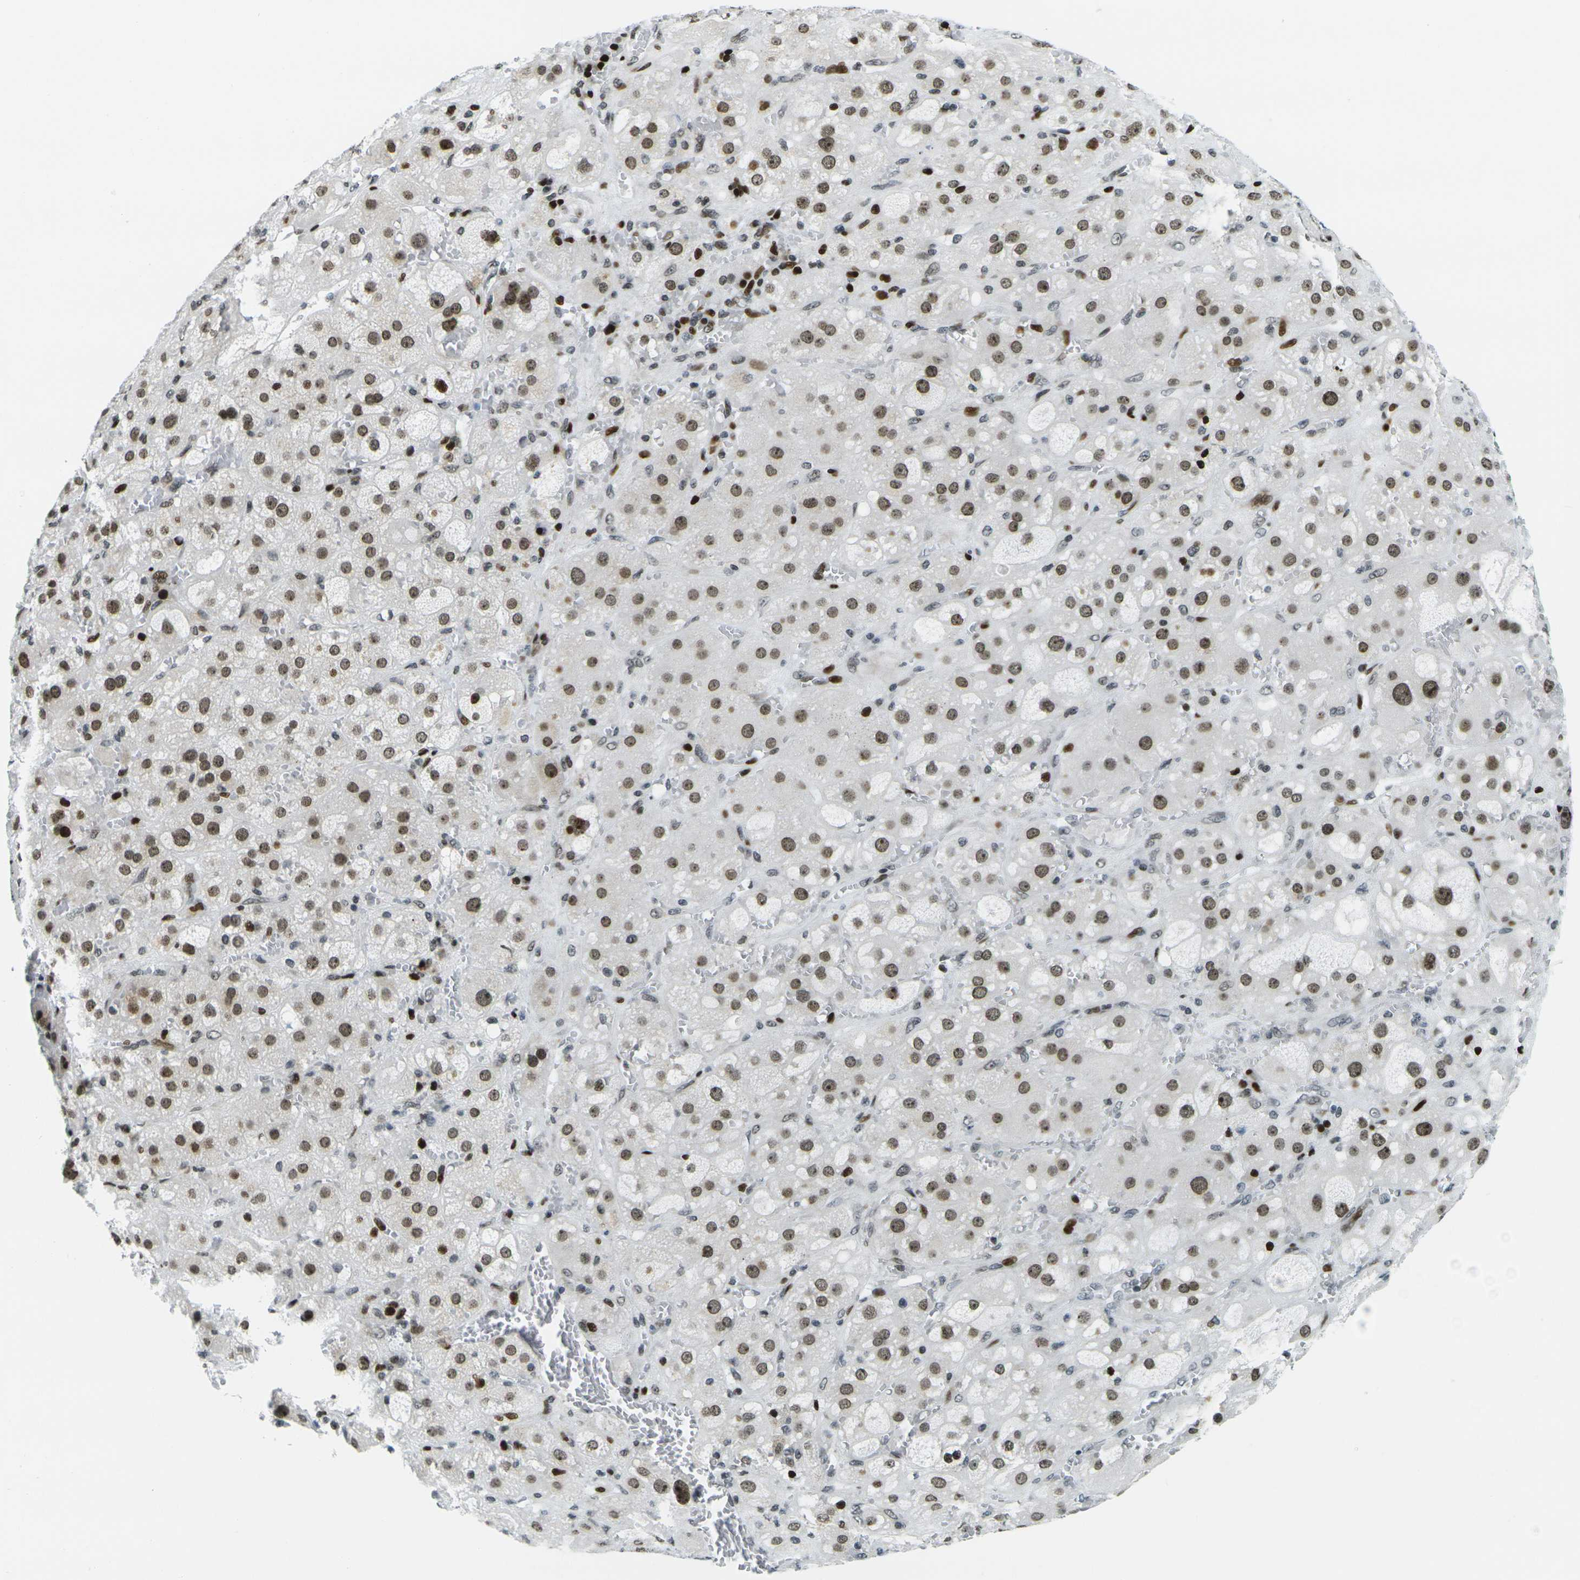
{"staining": {"intensity": "strong", "quantity": ">75%", "location": "nuclear"}, "tissue": "adrenal gland", "cell_type": "Glandular cells", "image_type": "normal", "snomed": [{"axis": "morphology", "description": "Normal tissue, NOS"}, {"axis": "topography", "description": "Adrenal gland"}], "caption": "IHC of normal human adrenal gland exhibits high levels of strong nuclear positivity in about >75% of glandular cells.", "gene": "H3", "patient": {"sex": "female", "age": 47}}